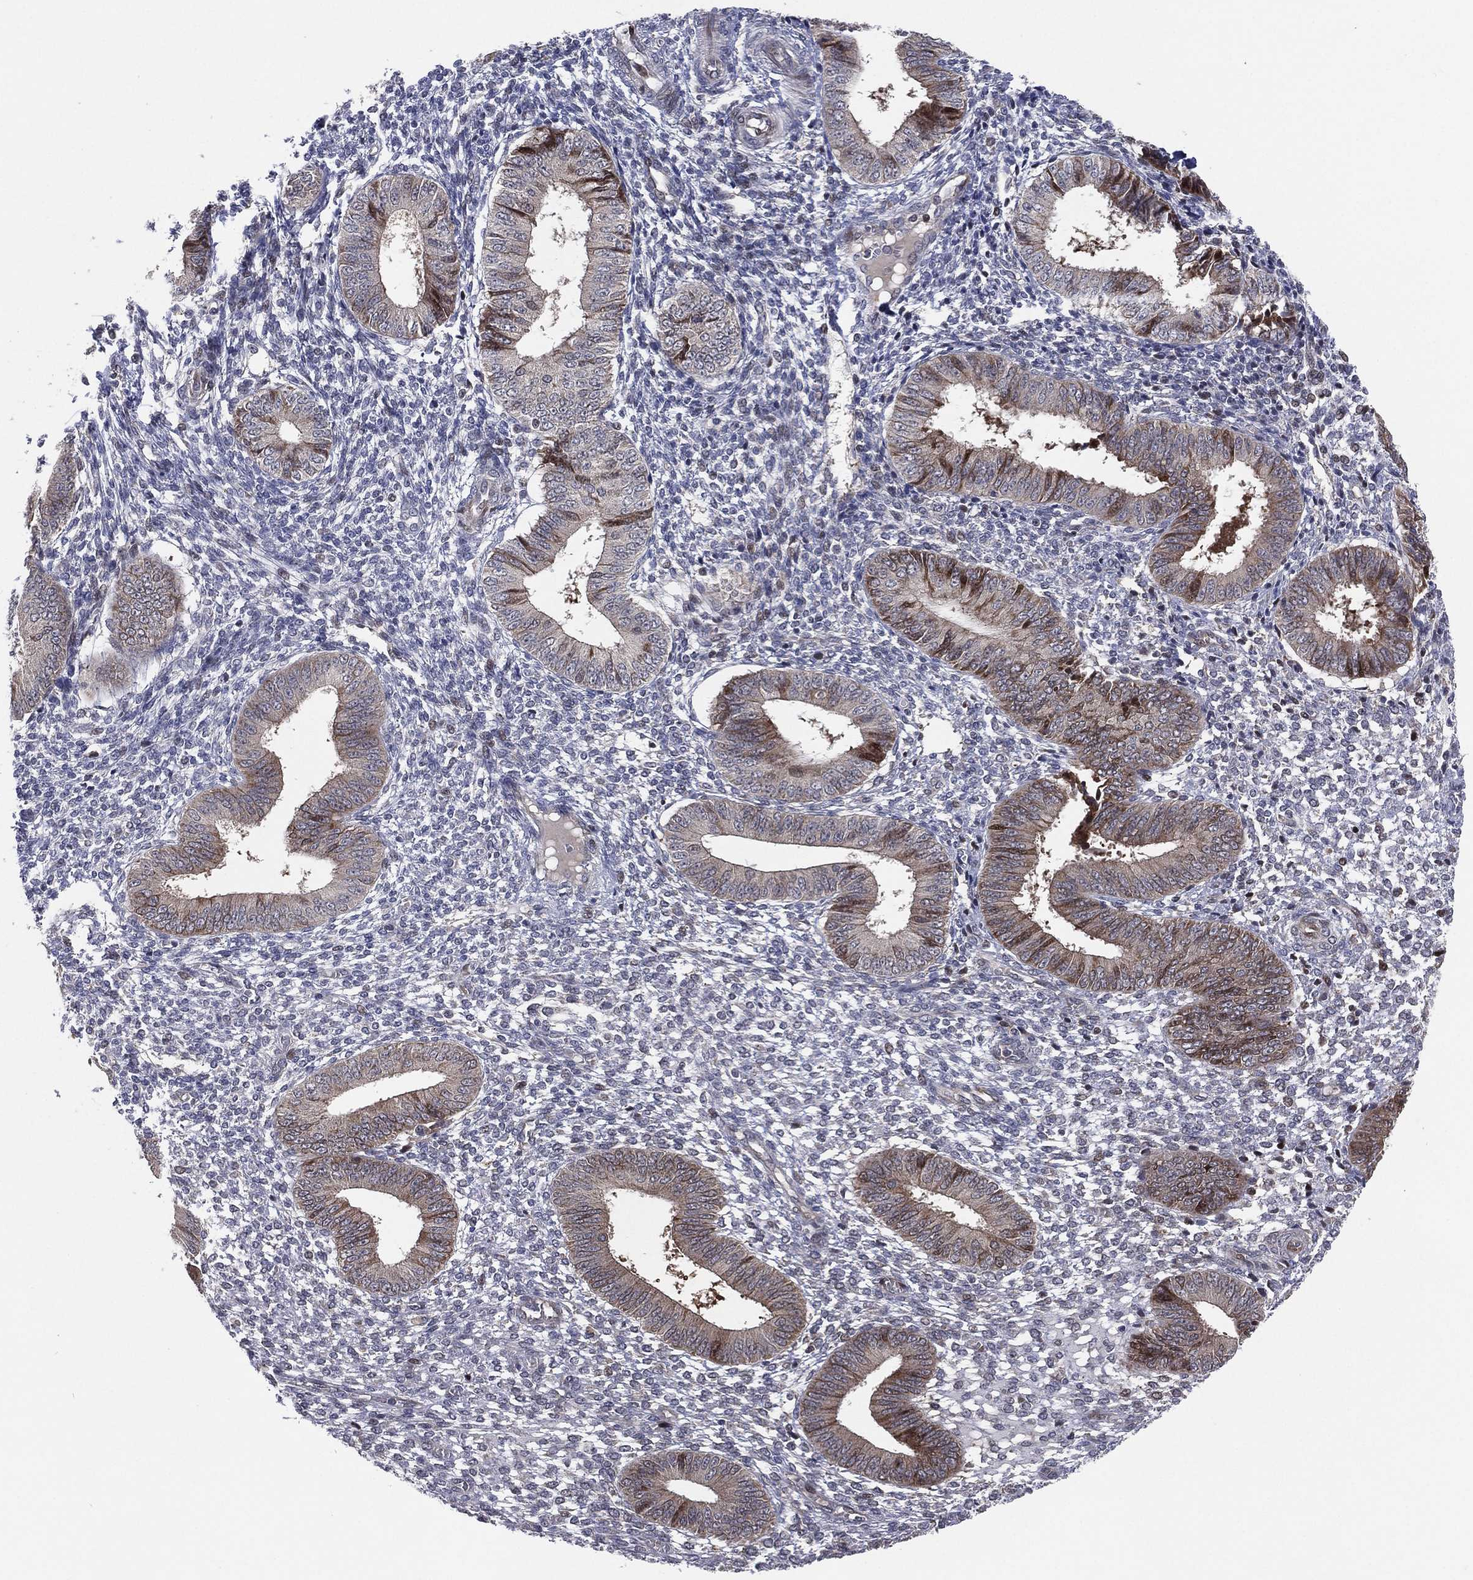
{"staining": {"intensity": "moderate", "quantity": "<25%", "location": "cytoplasmic/membranous"}, "tissue": "endometrium", "cell_type": "Cells in endometrial stroma", "image_type": "normal", "snomed": [{"axis": "morphology", "description": "Normal tissue, NOS"}, {"axis": "topography", "description": "Endometrium"}], "caption": "A low amount of moderate cytoplasmic/membranous staining is present in approximately <25% of cells in endometrial stroma in unremarkable endometrium.", "gene": "UTP14A", "patient": {"sex": "female", "age": 42}}